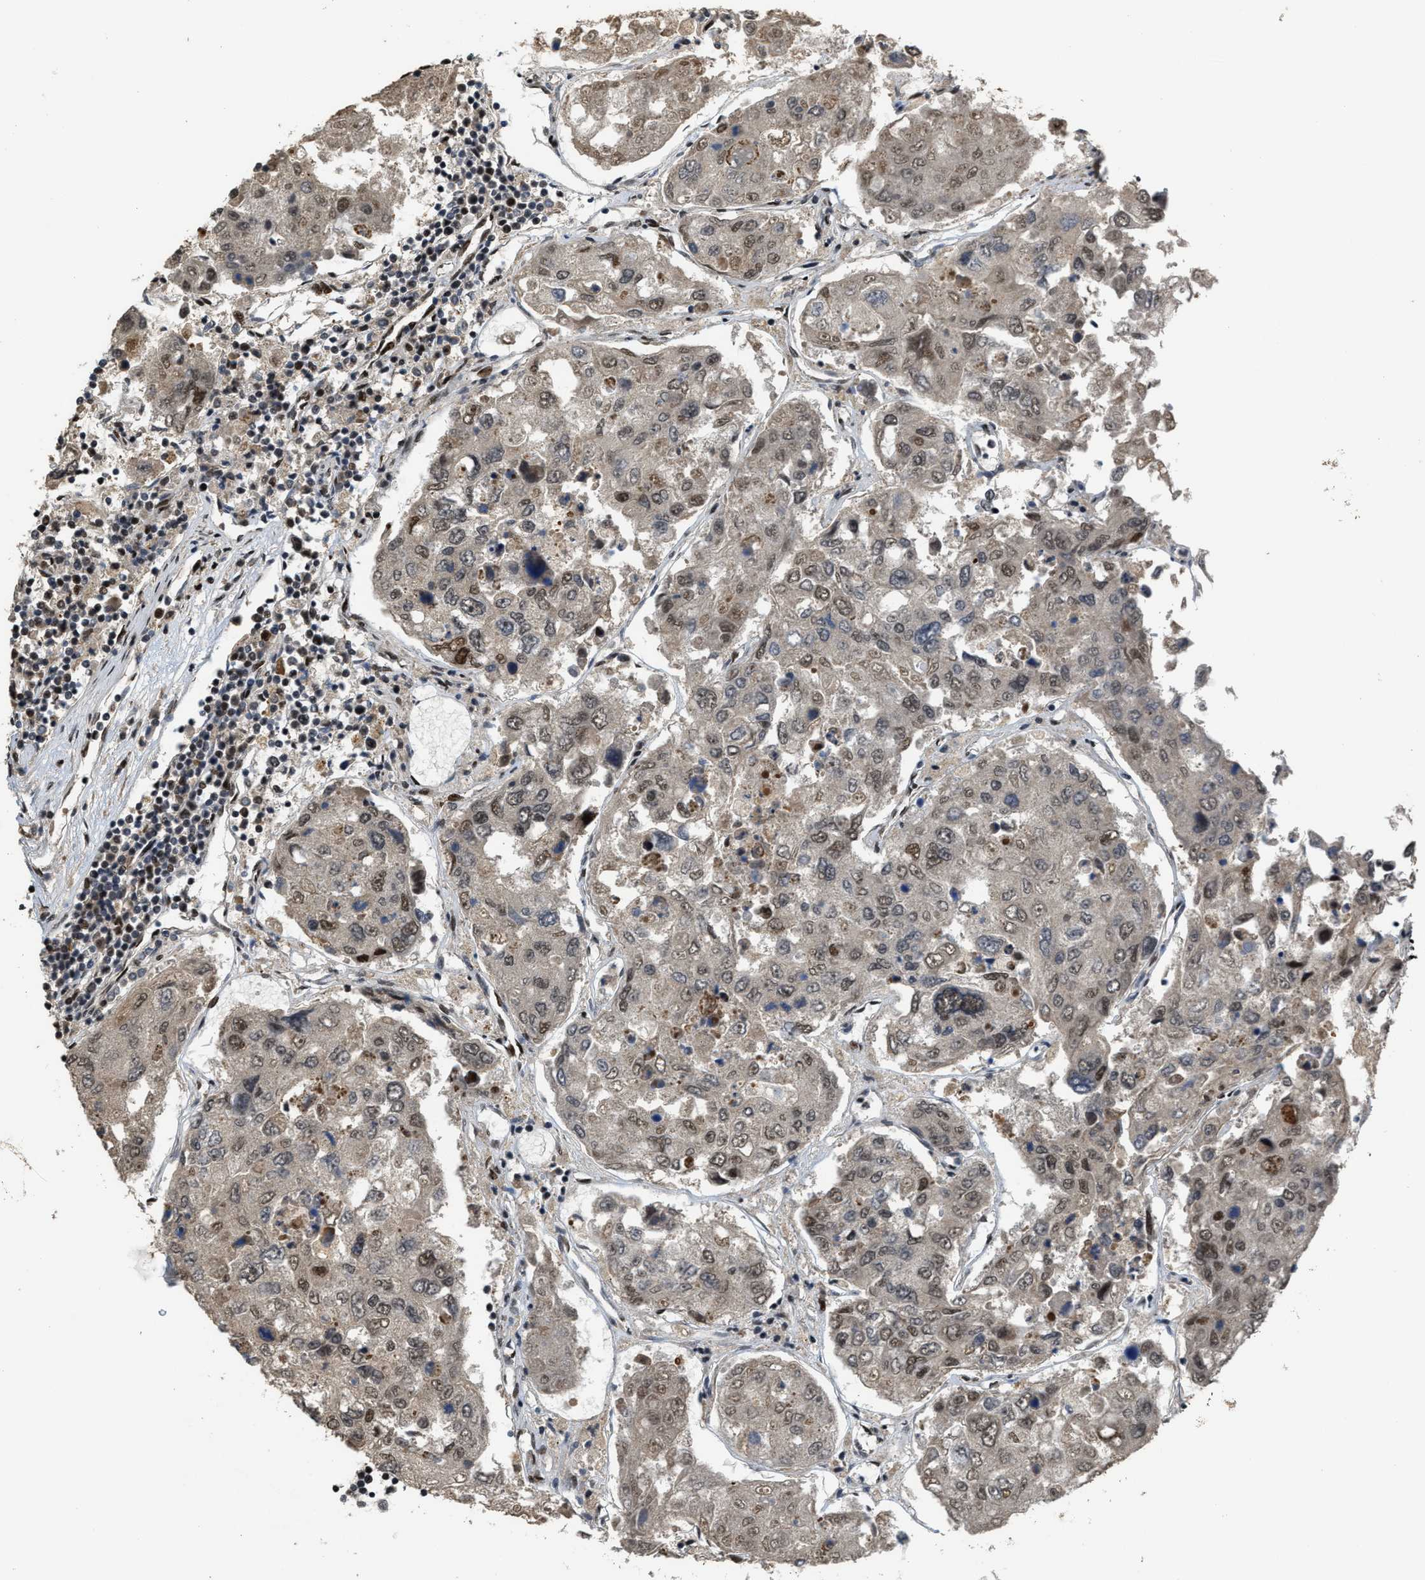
{"staining": {"intensity": "weak", "quantity": "<25%", "location": "nuclear"}, "tissue": "urothelial cancer", "cell_type": "Tumor cells", "image_type": "cancer", "snomed": [{"axis": "morphology", "description": "Urothelial carcinoma, High grade"}, {"axis": "topography", "description": "Lymph node"}, {"axis": "topography", "description": "Urinary bladder"}], "caption": "The histopathology image demonstrates no significant positivity in tumor cells of urothelial cancer.", "gene": "SERTAD2", "patient": {"sex": "male", "age": 51}}